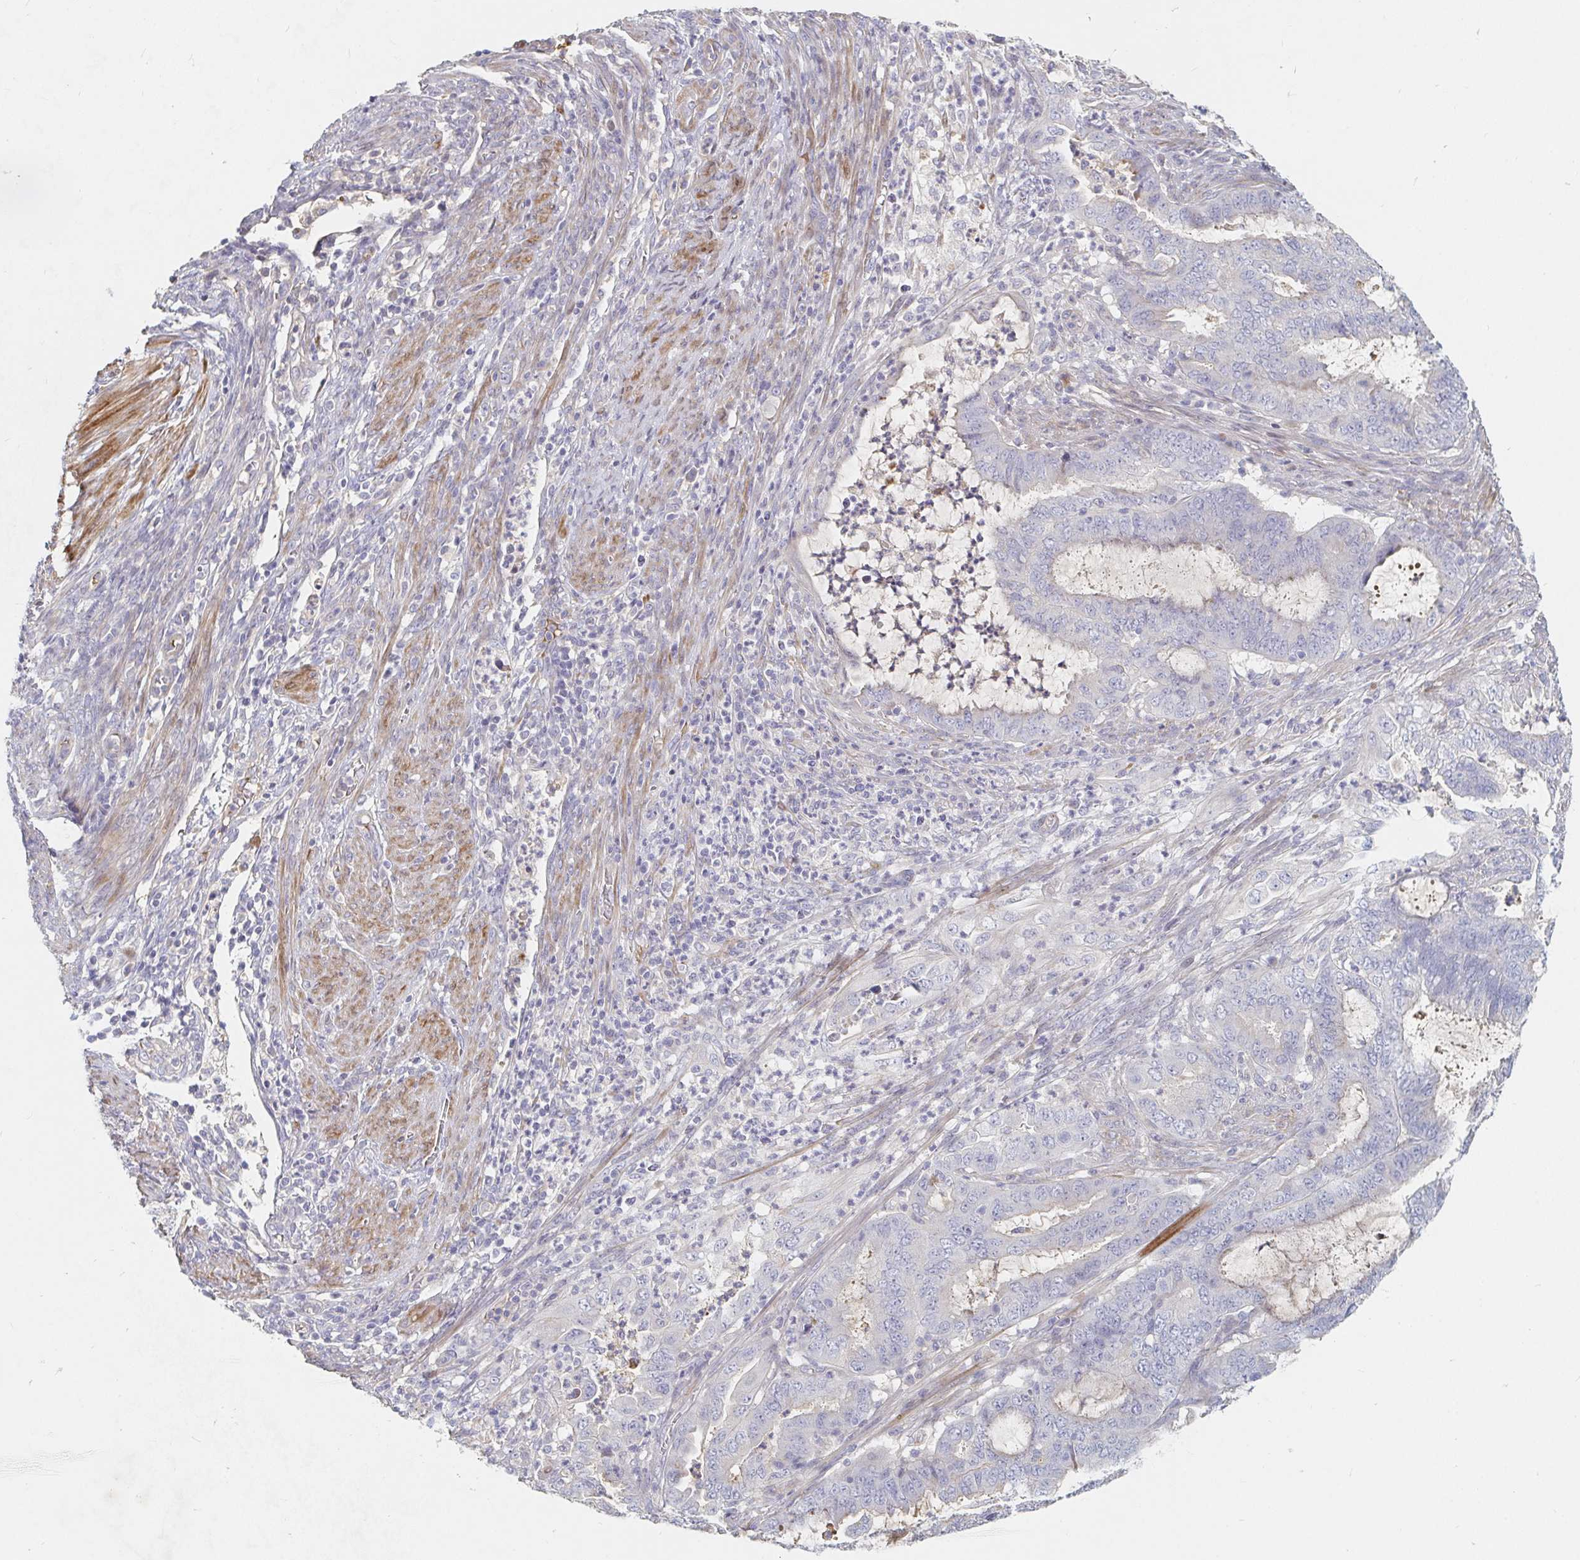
{"staining": {"intensity": "negative", "quantity": "none", "location": "none"}, "tissue": "endometrial cancer", "cell_type": "Tumor cells", "image_type": "cancer", "snomed": [{"axis": "morphology", "description": "Adenocarcinoma, NOS"}, {"axis": "topography", "description": "Endometrium"}], "caption": "An immunohistochemistry photomicrograph of endometrial adenocarcinoma is shown. There is no staining in tumor cells of endometrial adenocarcinoma.", "gene": "NME9", "patient": {"sex": "female", "age": 51}}